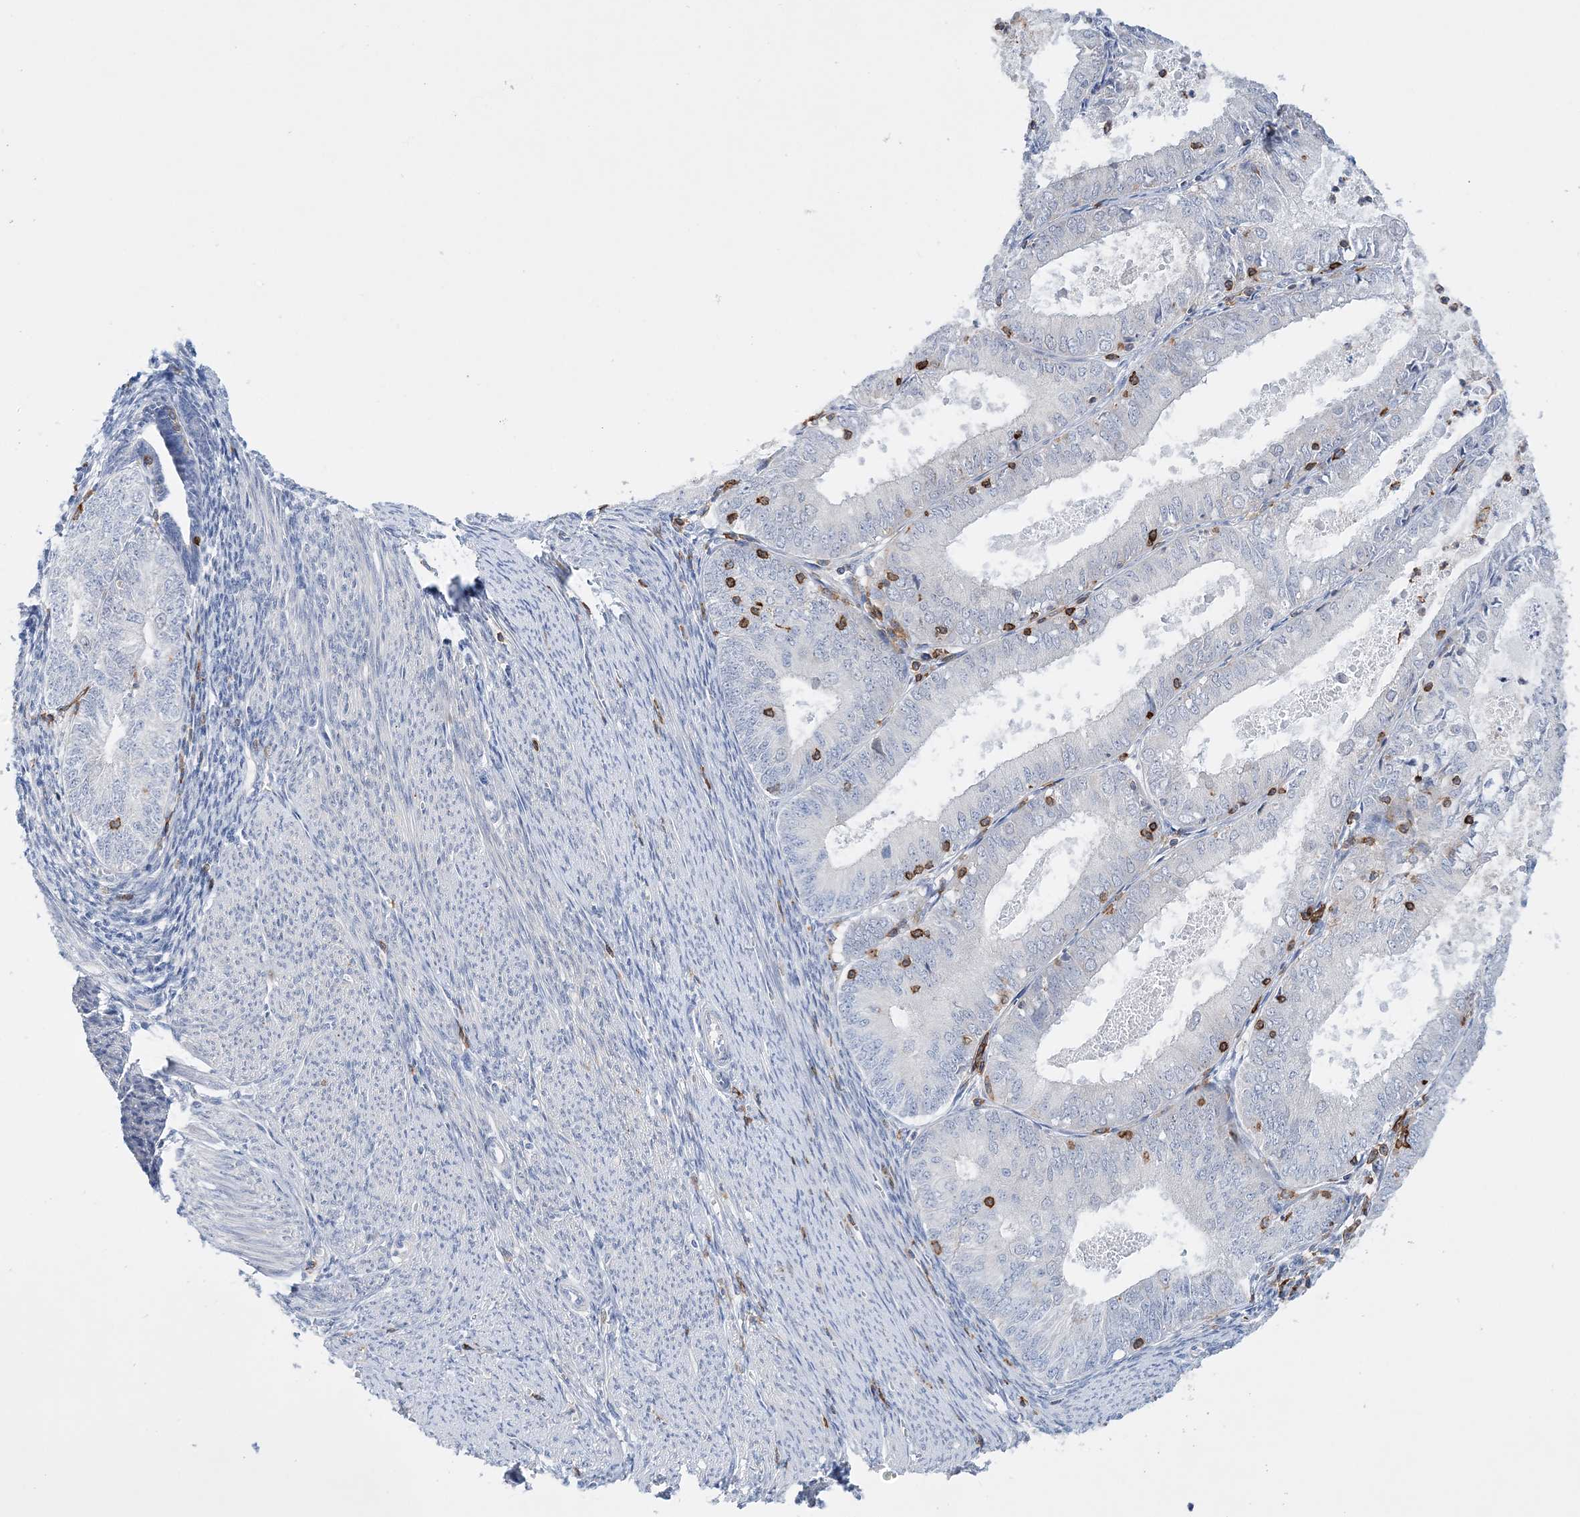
{"staining": {"intensity": "negative", "quantity": "none", "location": "none"}, "tissue": "endometrial cancer", "cell_type": "Tumor cells", "image_type": "cancer", "snomed": [{"axis": "morphology", "description": "Adenocarcinoma, NOS"}, {"axis": "topography", "description": "Endometrium"}], "caption": "The IHC image has no significant expression in tumor cells of endometrial cancer (adenocarcinoma) tissue.", "gene": "PRMT9", "patient": {"sex": "female", "age": 57}}